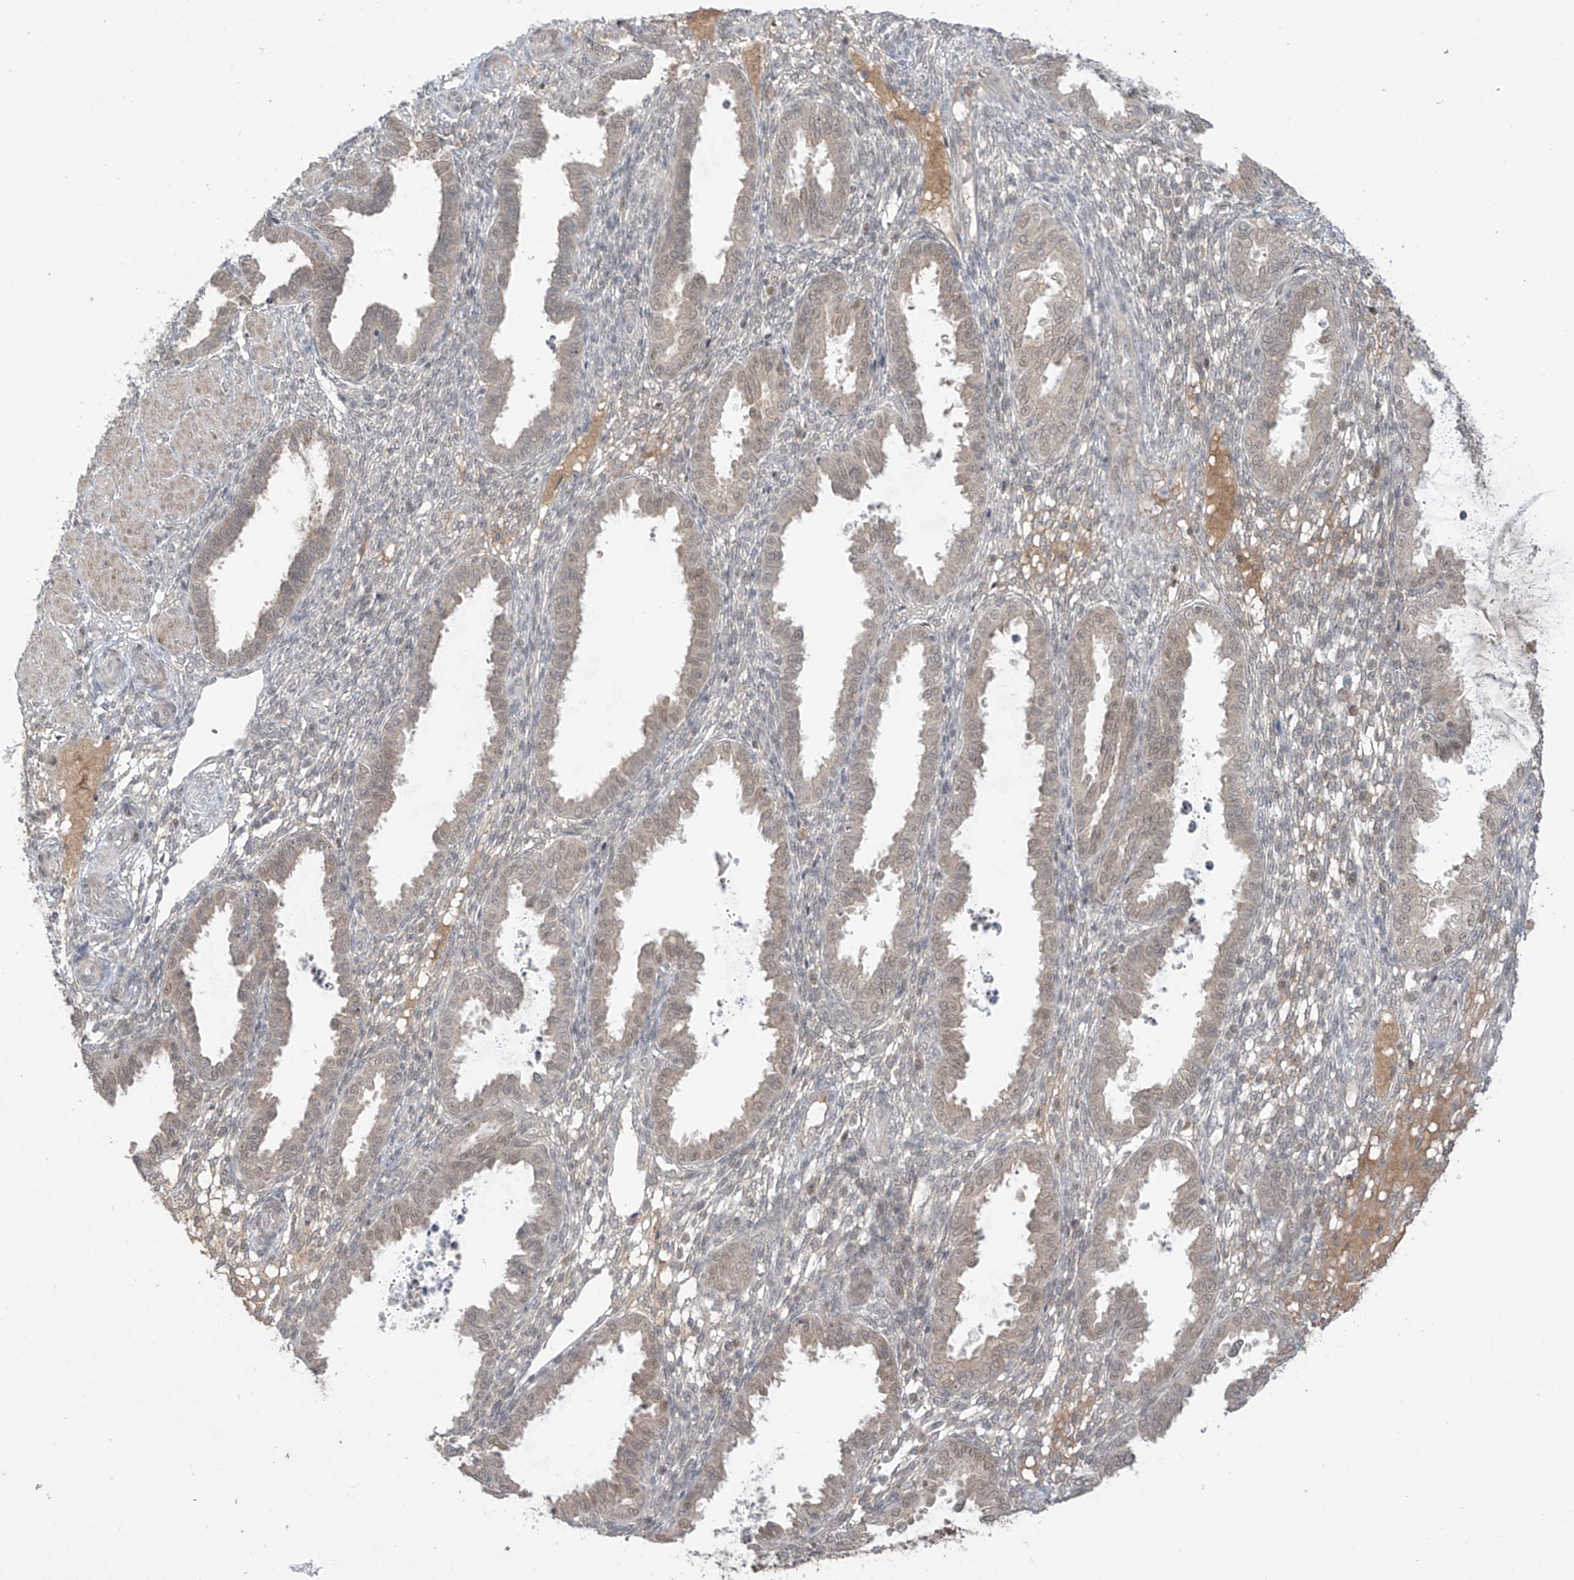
{"staining": {"intensity": "negative", "quantity": "none", "location": "none"}, "tissue": "endometrium", "cell_type": "Cells in endometrial stroma", "image_type": "normal", "snomed": [{"axis": "morphology", "description": "Normal tissue, NOS"}, {"axis": "topography", "description": "Endometrium"}], "caption": "IHC of unremarkable human endometrium demonstrates no expression in cells in endometrial stroma.", "gene": "OGT", "patient": {"sex": "female", "age": 33}}